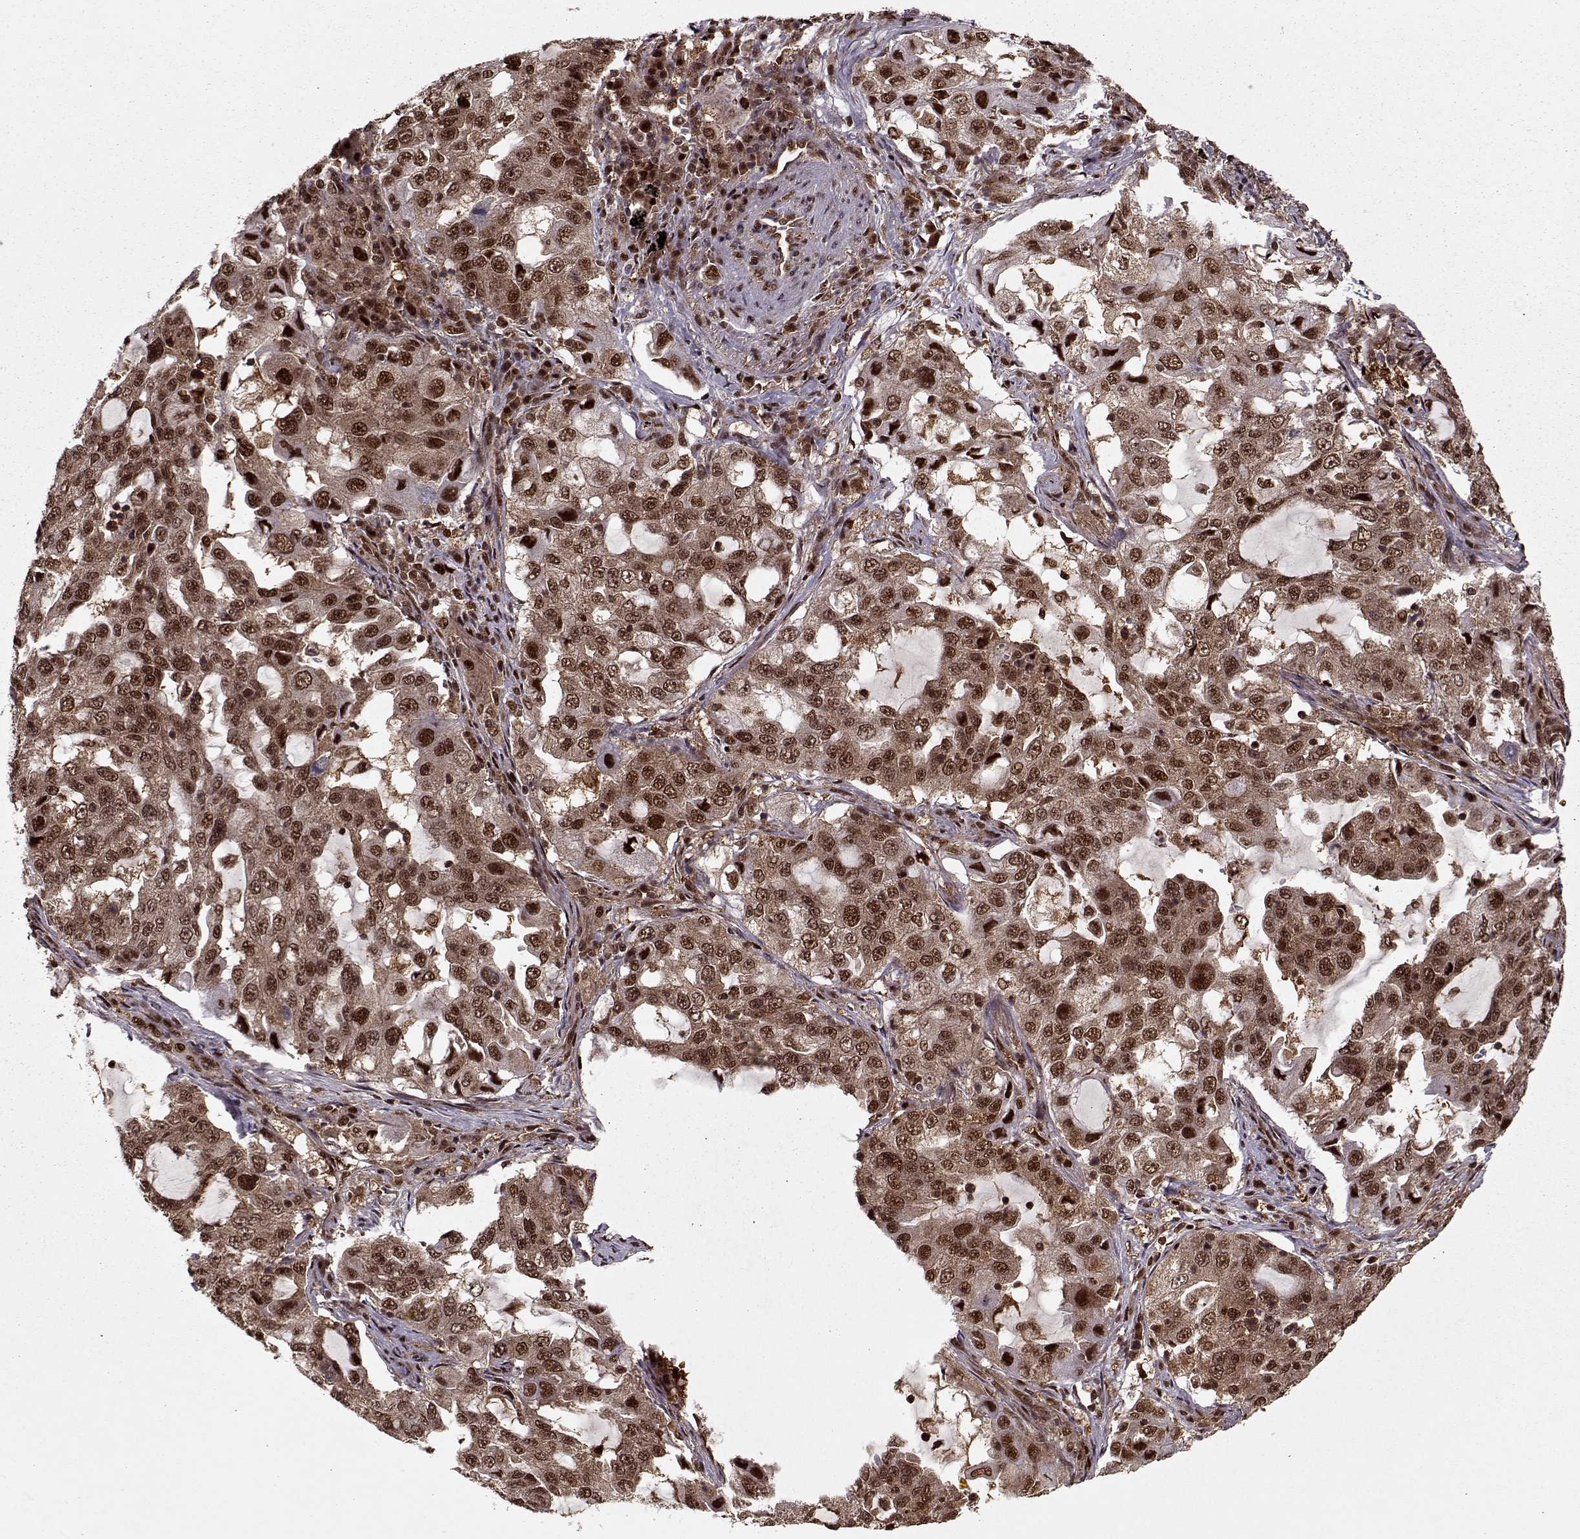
{"staining": {"intensity": "strong", "quantity": ">75%", "location": "cytoplasmic/membranous,nuclear"}, "tissue": "lung cancer", "cell_type": "Tumor cells", "image_type": "cancer", "snomed": [{"axis": "morphology", "description": "Adenocarcinoma, NOS"}, {"axis": "topography", "description": "Lung"}], "caption": "Immunohistochemistry photomicrograph of human lung cancer (adenocarcinoma) stained for a protein (brown), which reveals high levels of strong cytoplasmic/membranous and nuclear positivity in about >75% of tumor cells.", "gene": "PSMA7", "patient": {"sex": "female", "age": 61}}